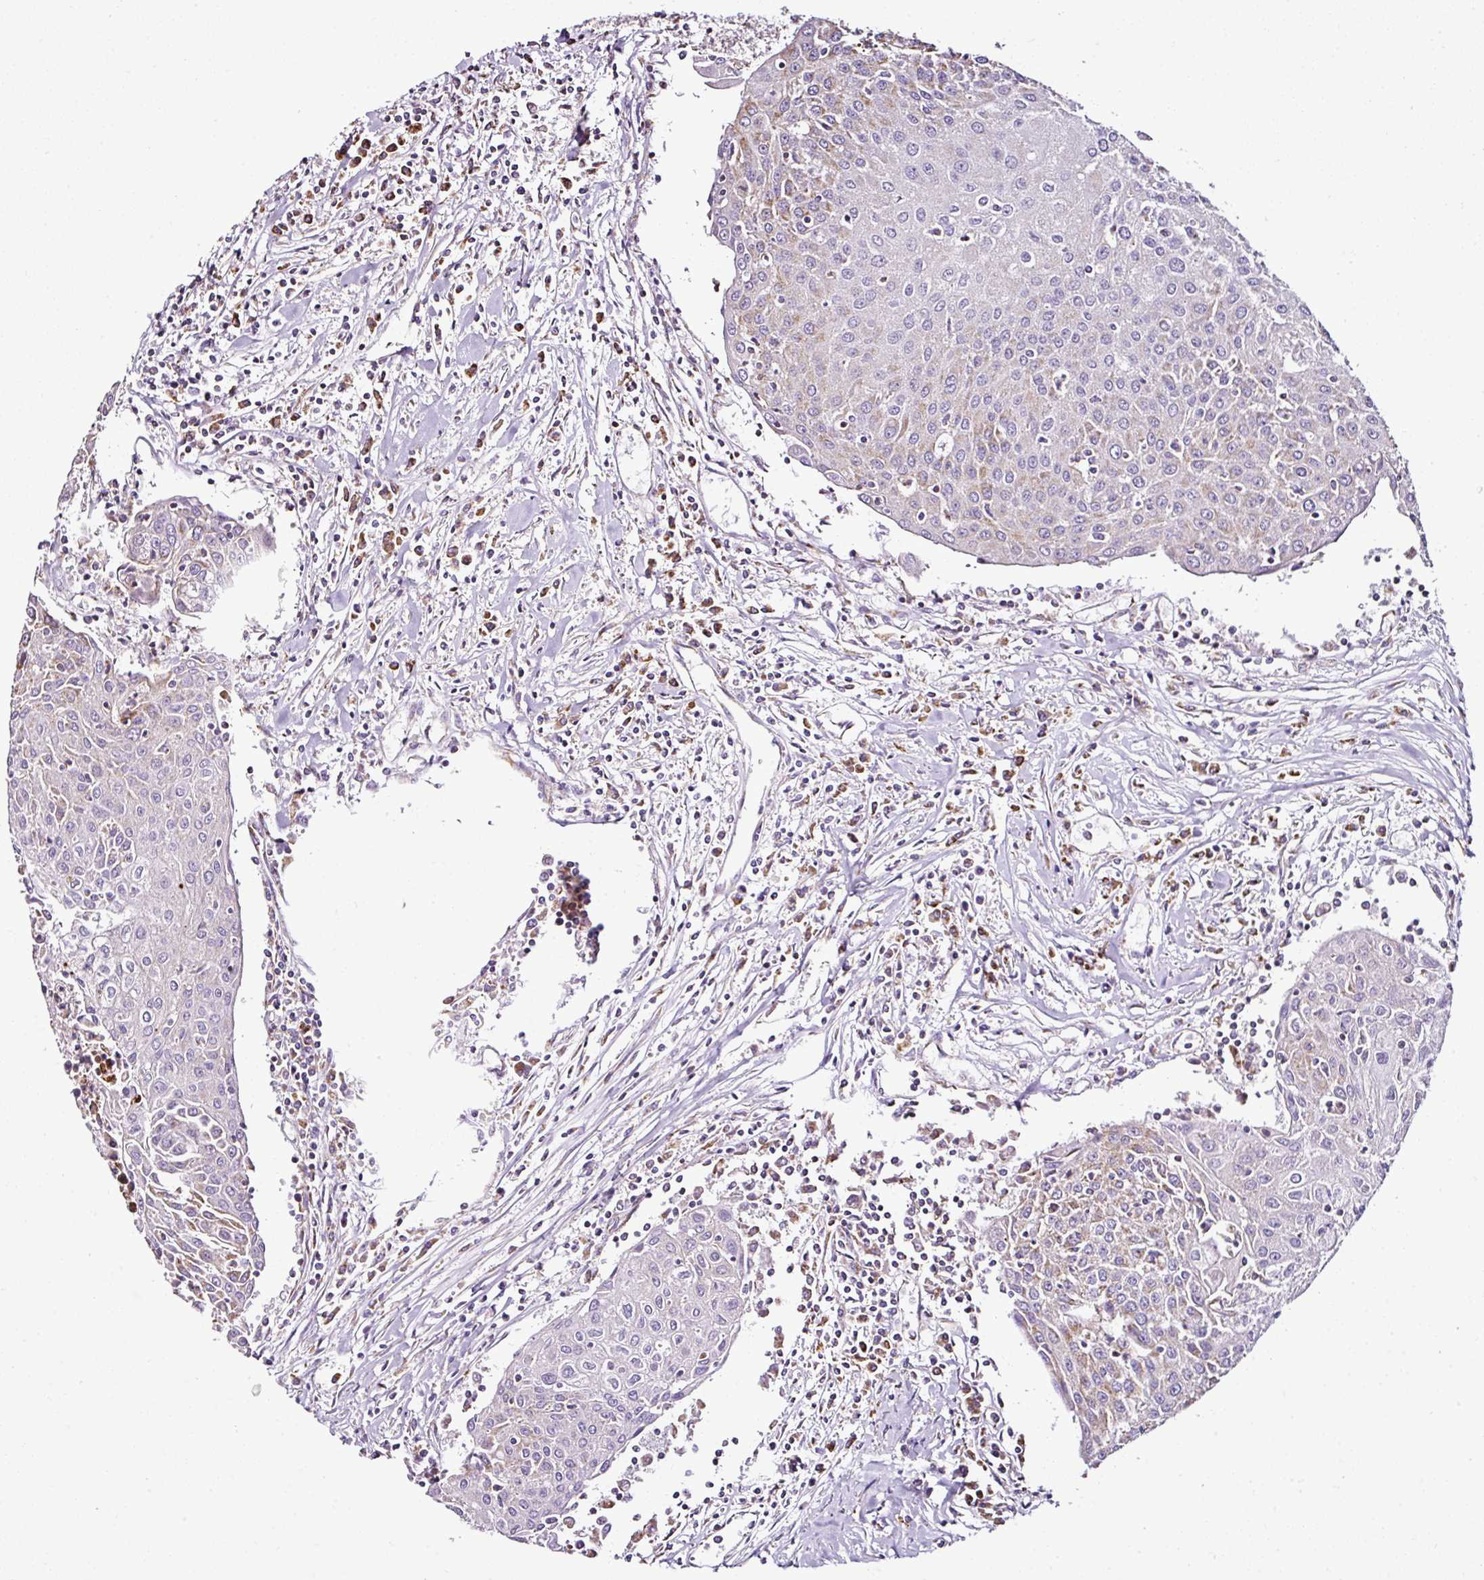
{"staining": {"intensity": "weak", "quantity": "25%-75%", "location": "cytoplasmic/membranous"}, "tissue": "urothelial cancer", "cell_type": "Tumor cells", "image_type": "cancer", "snomed": [{"axis": "morphology", "description": "Urothelial carcinoma, High grade"}, {"axis": "topography", "description": "Urinary bladder"}], "caption": "This histopathology image exhibits immunohistochemistry (IHC) staining of human urothelial cancer, with low weak cytoplasmic/membranous positivity in about 25%-75% of tumor cells.", "gene": "DPAGT1", "patient": {"sex": "female", "age": 85}}